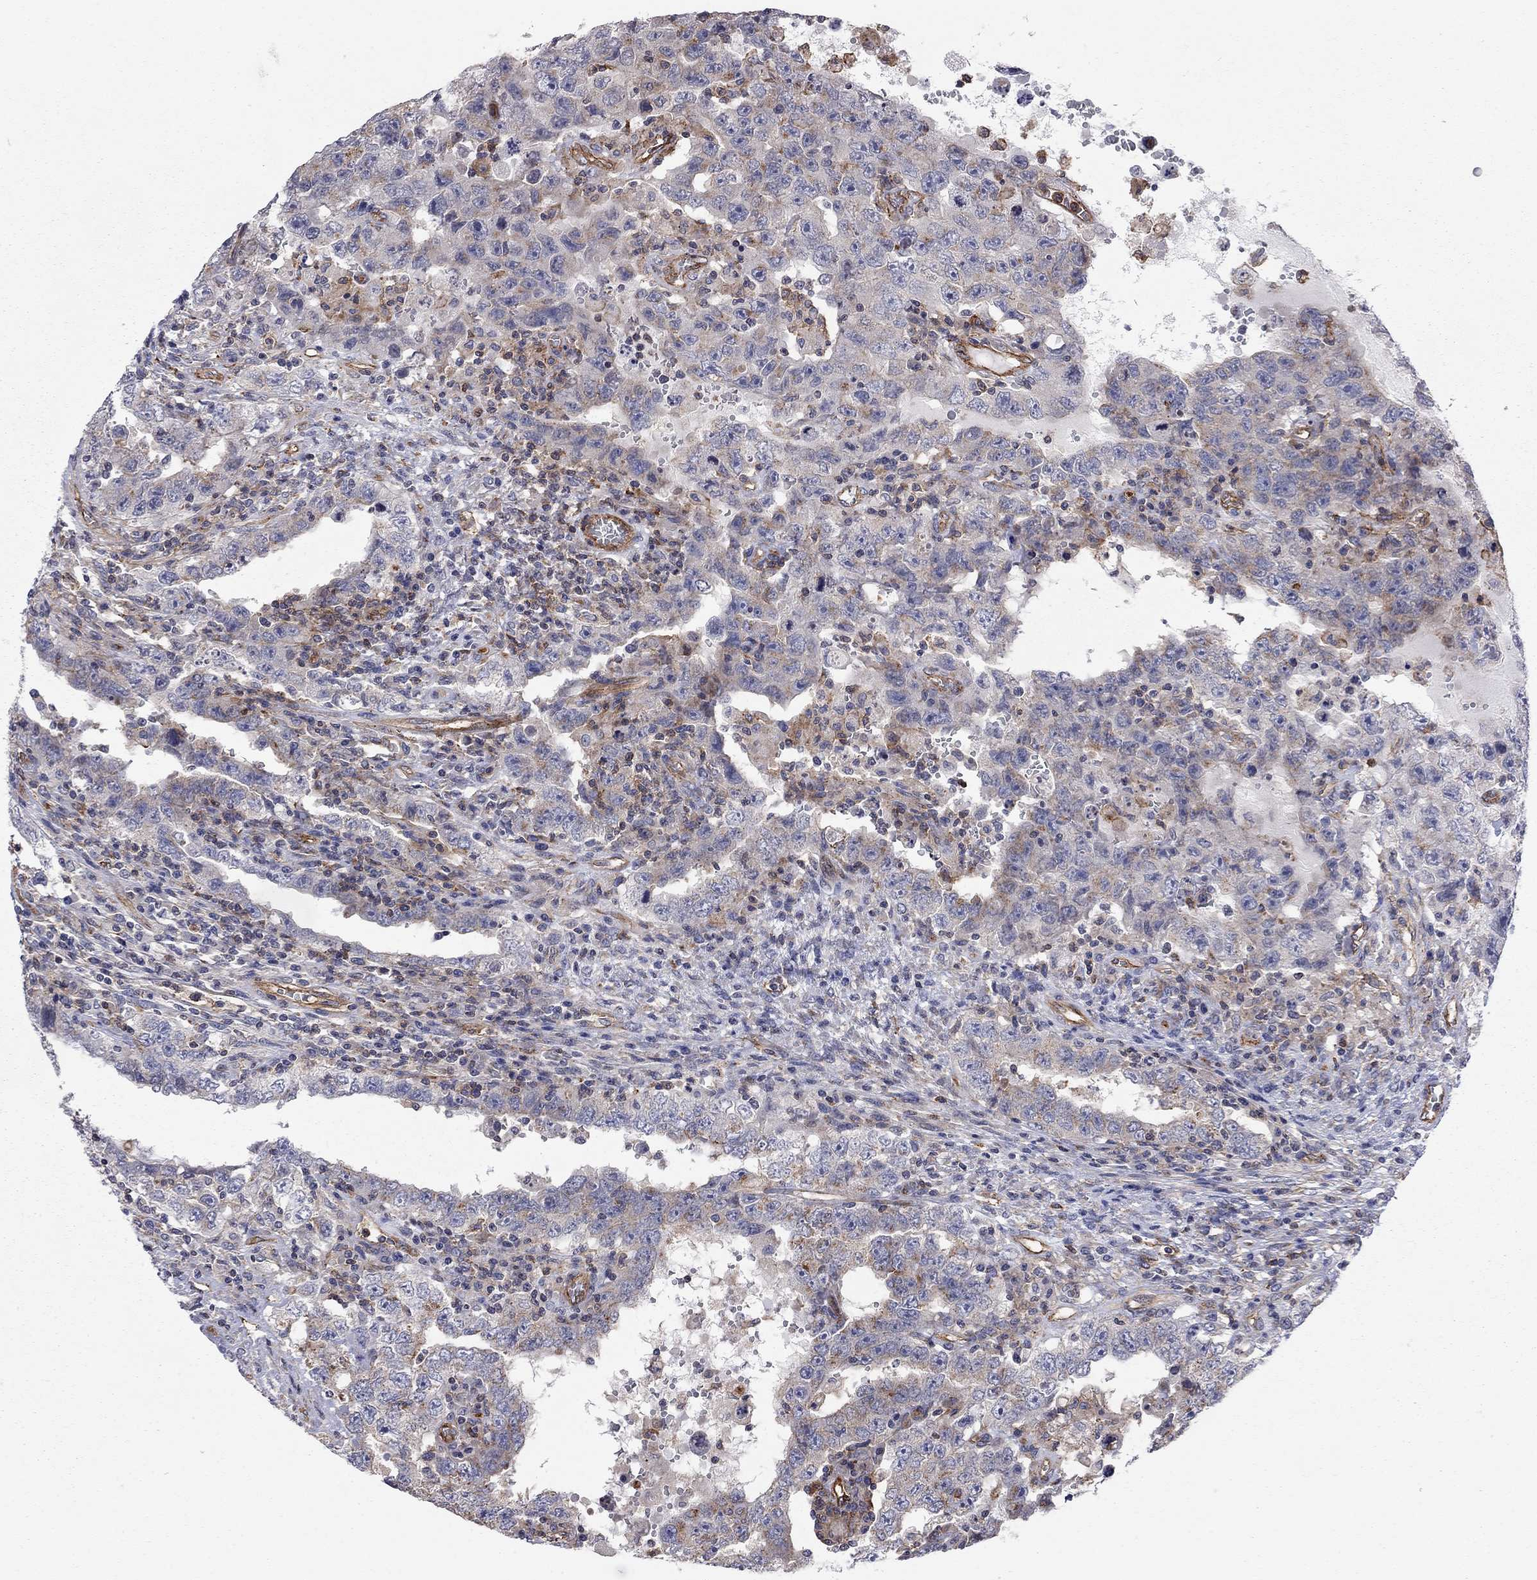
{"staining": {"intensity": "moderate", "quantity": "<25%", "location": "cytoplasmic/membranous"}, "tissue": "testis cancer", "cell_type": "Tumor cells", "image_type": "cancer", "snomed": [{"axis": "morphology", "description": "Carcinoma, Embryonal, NOS"}, {"axis": "topography", "description": "Testis"}], "caption": "A brown stain highlights moderate cytoplasmic/membranous positivity of a protein in human testis cancer (embryonal carcinoma) tumor cells.", "gene": "RASEF", "patient": {"sex": "male", "age": 26}}